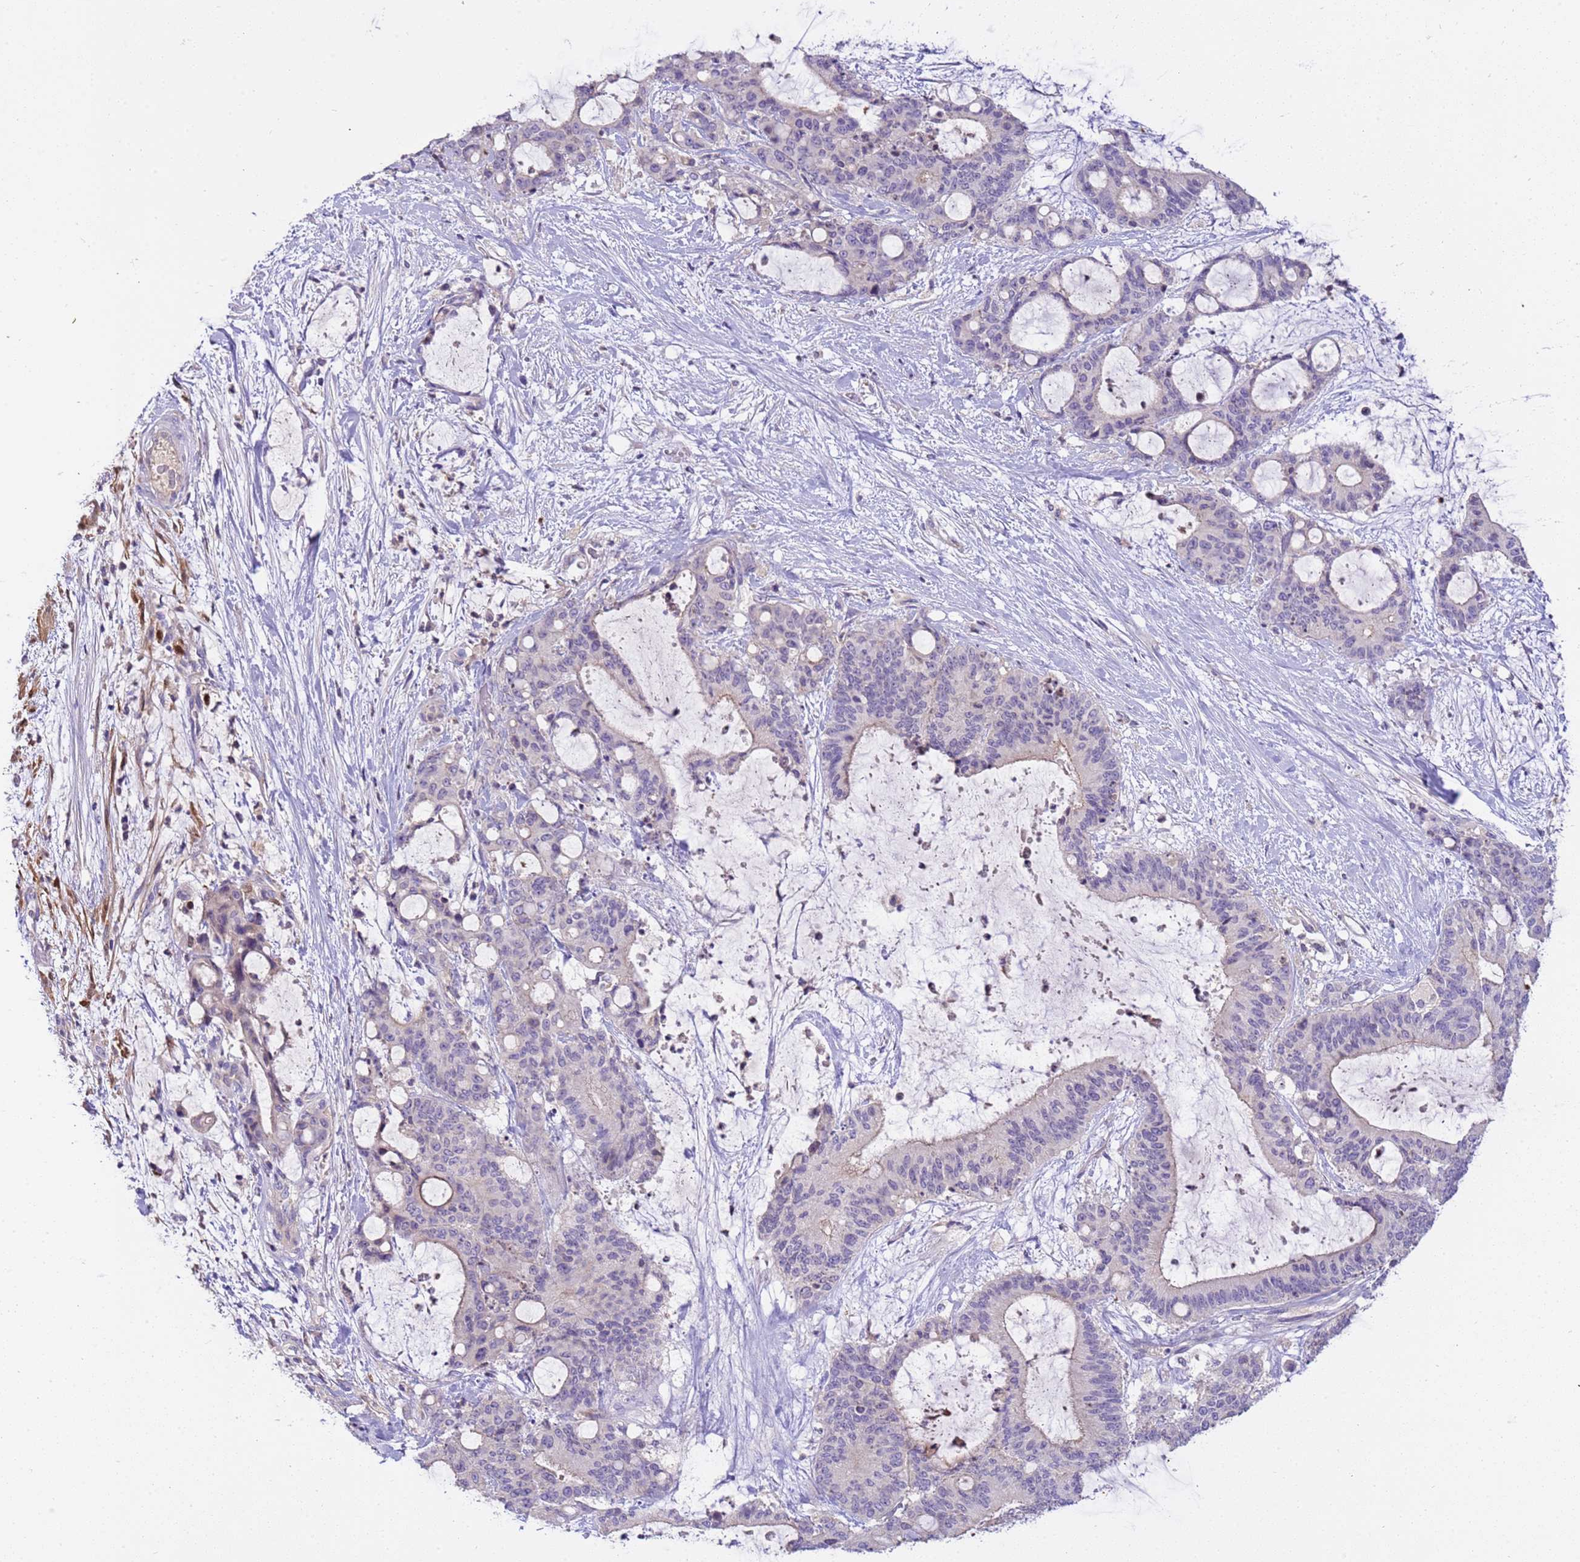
{"staining": {"intensity": "negative", "quantity": "none", "location": "none"}, "tissue": "liver cancer", "cell_type": "Tumor cells", "image_type": "cancer", "snomed": [{"axis": "morphology", "description": "Normal tissue, NOS"}, {"axis": "morphology", "description": "Cholangiocarcinoma"}, {"axis": "topography", "description": "Liver"}, {"axis": "topography", "description": "Peripheral nerve tissue"}], "caption": "Tumor cells are negative for protein expression in human cholangiocarcinoma (liver).", "gene": "PLCXD3", "patient": {"sex": "female", "age": 73}}